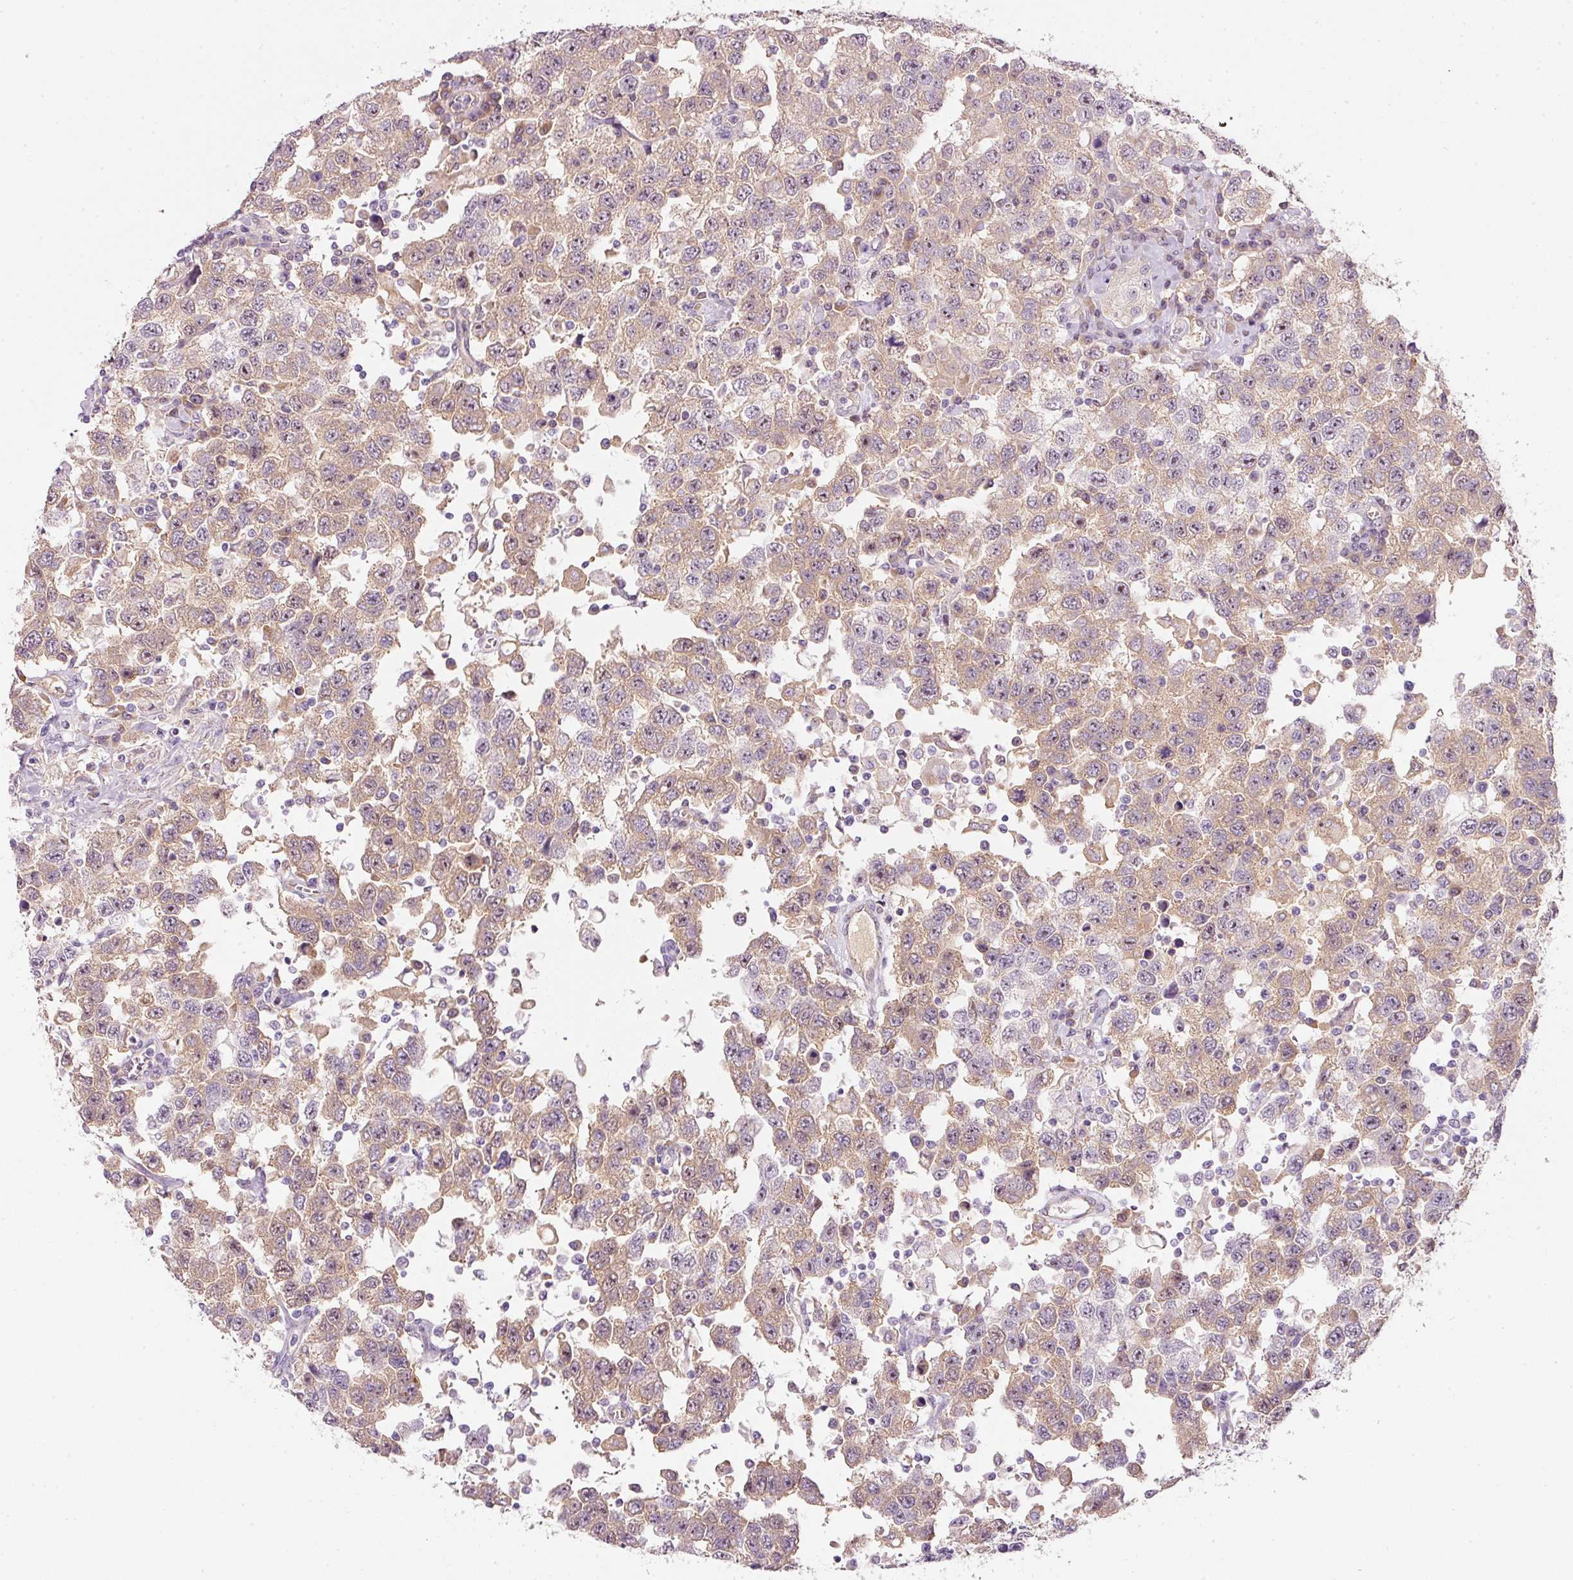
{"staining": {"intensity": "moderate", "quantity": "25%-75%", "location": "cytoplasmic/membranous,nuclear"}, "tissue": "testis cancer", "cell_type": "Tumor cells", "image_type": "cancer", "snomed": [{"axis": "morphology", "description": "Seminoma, NOS"}, {"axis": "topography", "description": "Testis"}], "caption": "The photomicrograph exhibits a brown stain indicating the presence of a protein in the cytoplasmic/membranous and nuclear of tumor cells in testis seminoma. Ihc stains the protein of interest in brown and the nuclei are stained blue.", "gene": "TMEM37", "patient": {"sex": "male", "age": 41}}